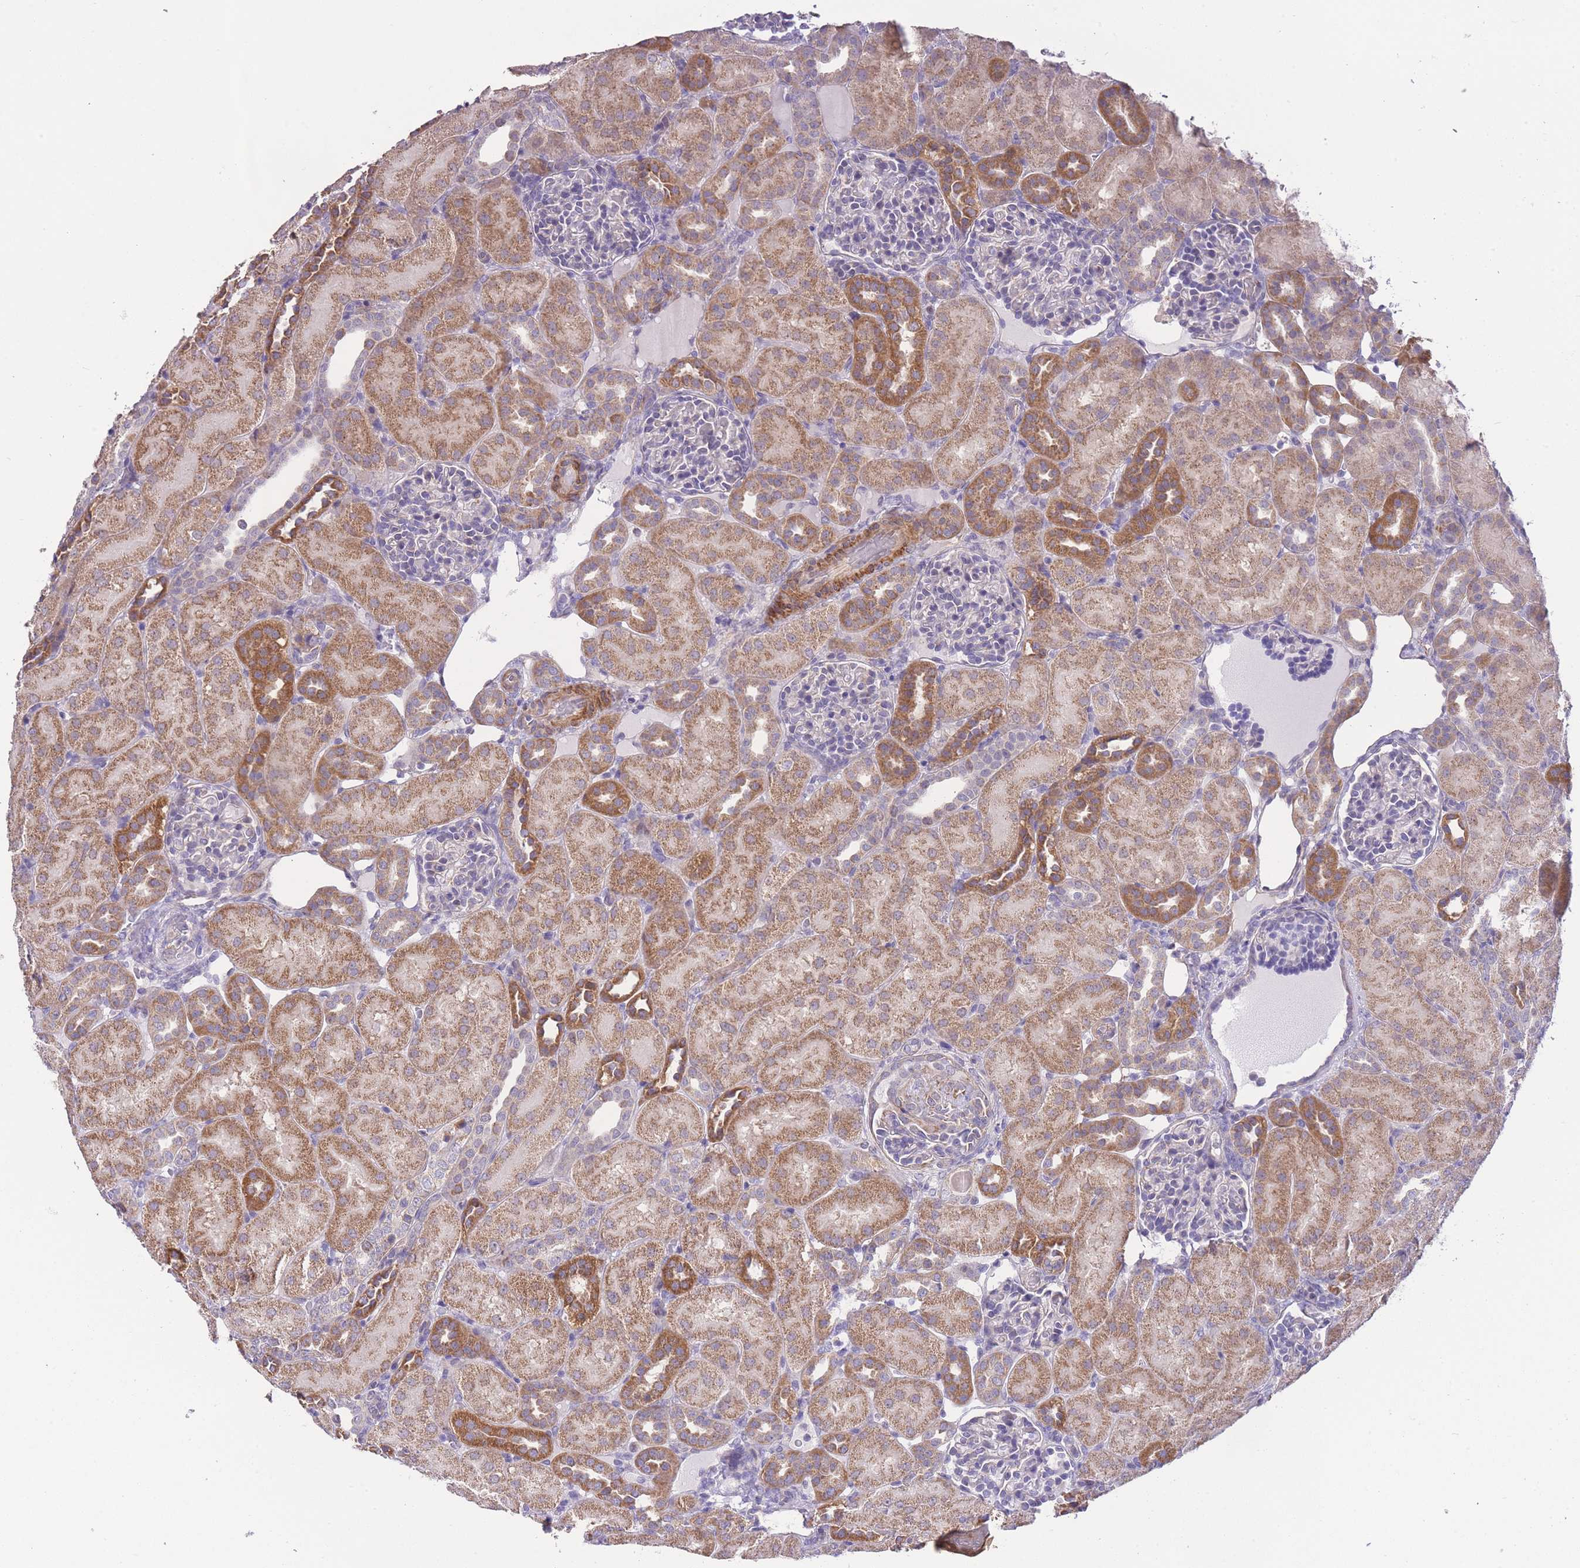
{"staining": {"intensity": "weak", "quantity": "<25%", "location": "cytoplasmic/membranous"}, "tissue": "kidney", "cell_type": "Cells in glomeruli", "image_type": "normal", "snomed": [{"axis": "morphology", "description": "Normal tissue, NOS"}, {"axis": "topography", "description": "Kidney"}], "caption": "This is an immunohistochemistry (IHC) image of benign human kidney. There is no staining in cells in glomeruli.", "gene": "CTBP1", "patient": {"sex": "male", "age": 1}}